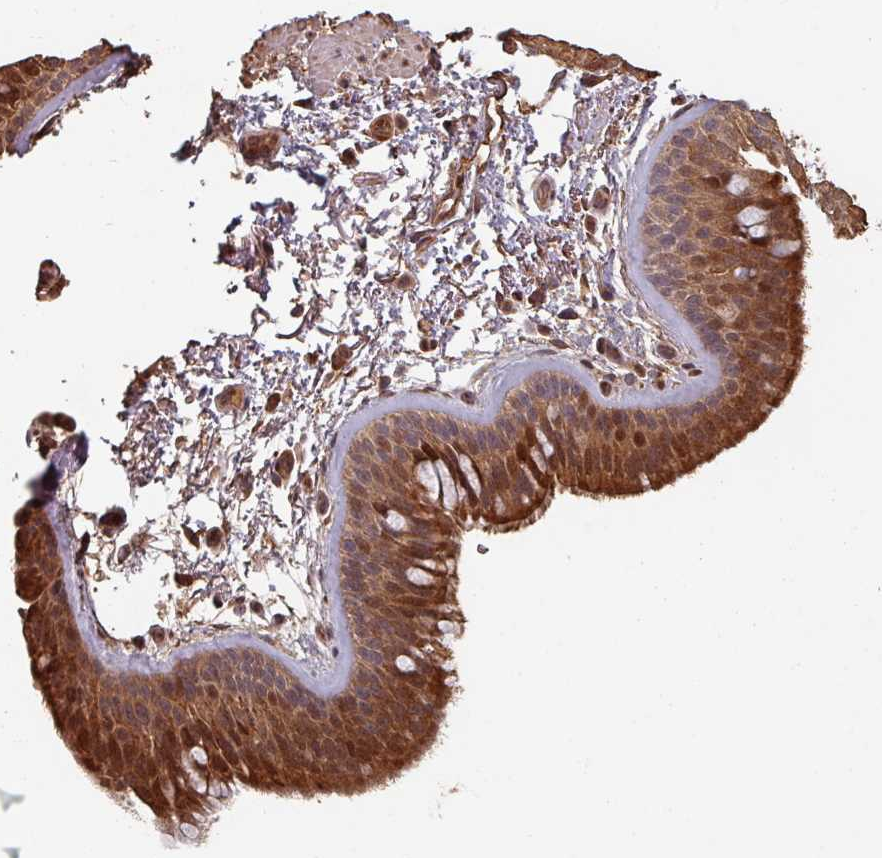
{"staining": {"intensity": "weak", "quantity": ">75%", "location": "cytoplasmic/membranous"}, "tissue": "adipose tissue", "cell_type": "Adipocytes", "image_type": "normal", "snomed": [{"axis": "morphology", "description": "Normal tissue, NOS"}, {"axis": "topography", "description": "Cartilage tissue"}, {"axis": "topography", "description": "Bronchus"}], "caption": "A high-resolution photomicrograph shows immunohistochemistry (IHC) staining of unremarkable adipose tissue, which demonstrates weak cytoplasmic/membranous expression in about >75% of adipocytes.", "gene": "EID1", "patient": {"sex": "female", "age": 72}}